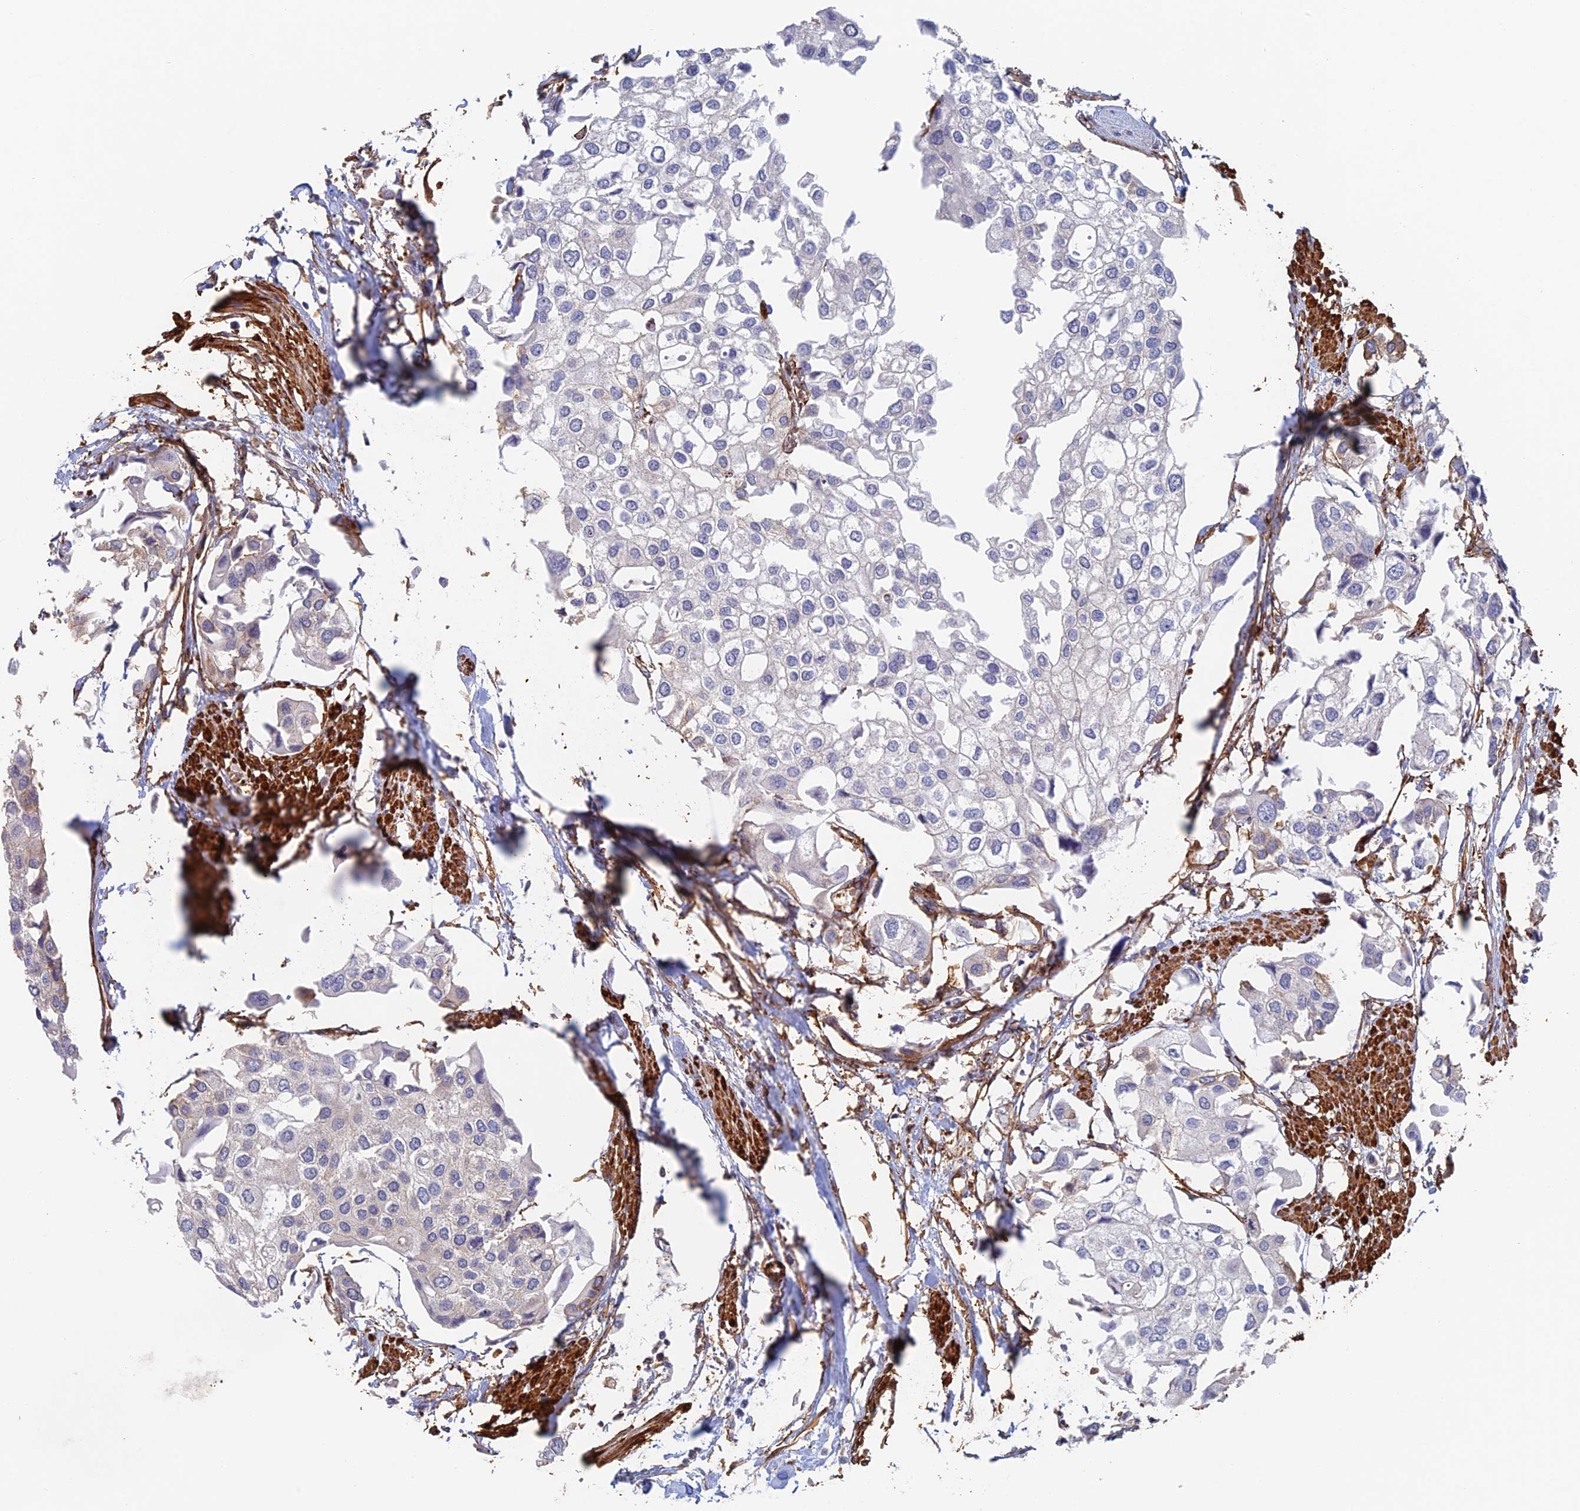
{"staining": {"intensity": "negative", "quantity": "none", "location": "none"}, "tissue": "urothelial cancer", "cell_type": "Tumor cells", "image_type": "cancer", "snomed": [{"axis": "morphology", "description": "Urothelial carcinoma, High grade"}, {"axis": "topography", "description": "Urinary bladder"}], "caption": "This is an immunohistochemistry (IHC) micrograph of human high-grade urothelial carcinoma. There is no staining in tumor cells.", "gene": "PAK4", "patient": {"sex": "male", "age": 64}}